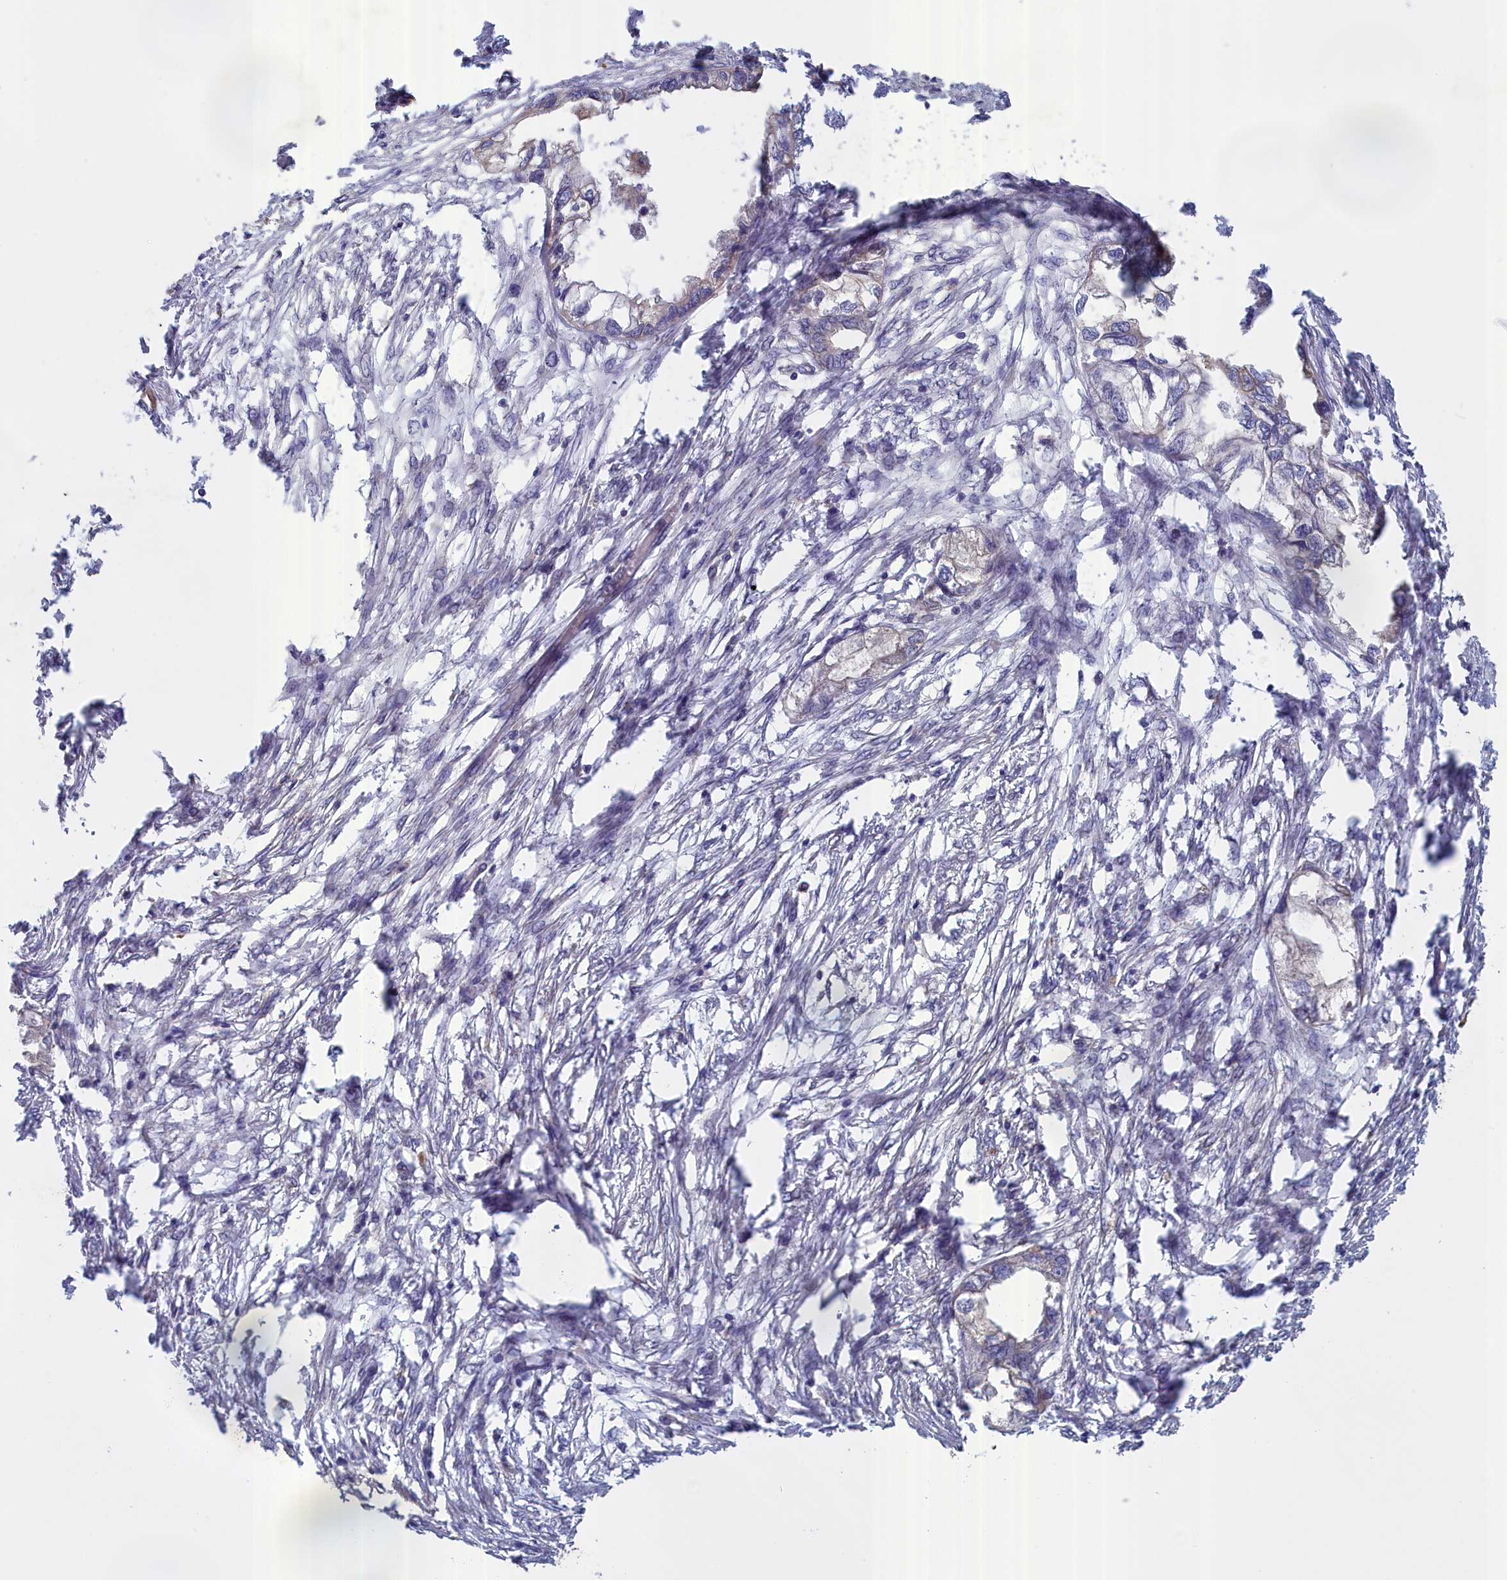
{"staining": {"intensity": "negative", "quantity": "none", "location": "none"}, "tissue": "endometrial cancer", "cell_type": "Tumor cells", "image_type": "cancer", "snomed": [{"axis": "morphology", "description": "Adenocarcinoma, NOS"}, {"axis": "morphology", "description": "Adenocarcinoma, metastatic, NOS"}, {"axis": "topography", "description": "Adipose tissue"}, {"axis": "topography", "description": "Endometrium"}], "caption": "High magnification brightfield microscopy of endometrial metastatic adenocarcinoma stained with DAB (brown) and counterstained with hematoxylin (blue): tumor cells show no significant expression.", "gene": "COL19A1", "patient": {"sex": "female", "age": 67}}